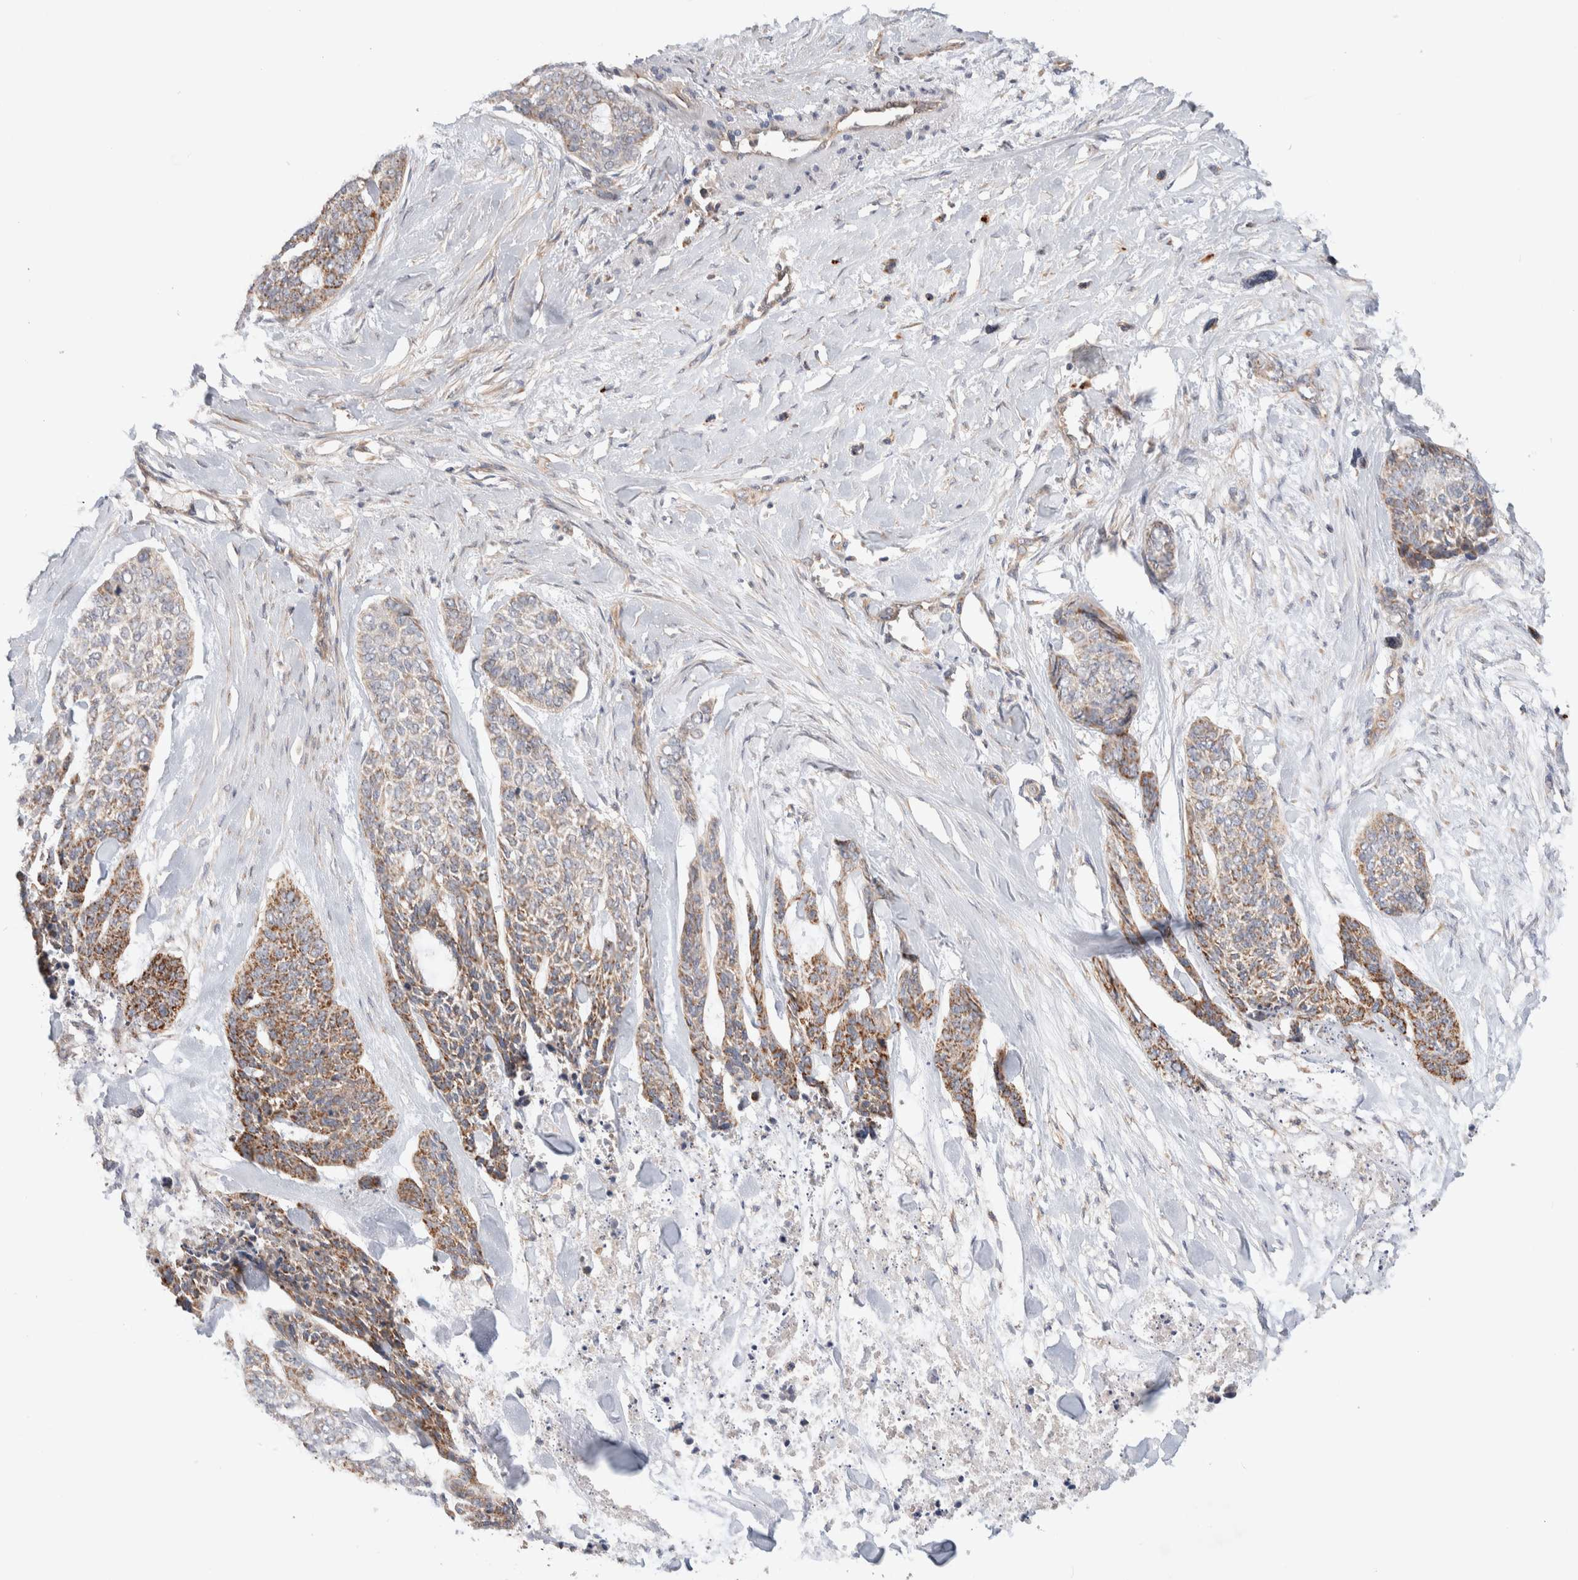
{"staining": {"intensity": "moderate", "quantity": ">75%", "location": "cytoplasmic/membranous"}, "tissue": "skin cancer", "cell_type": "Tumor cells", "image_type": "cancer", "snomed": [{"axis": "morphology", "description": "Basal cell carcinoma"}, {"axis": "topography", "description": "Skin"}], "caption": "There is medium levels of moderate cytoplasmic/membranous positivity in tumor cells of skin cancer, as demonstrated by immunohistochemical staining (brown color).", "gene": "DEPTOR", "patient": {"sex": "female", "age": 64}}